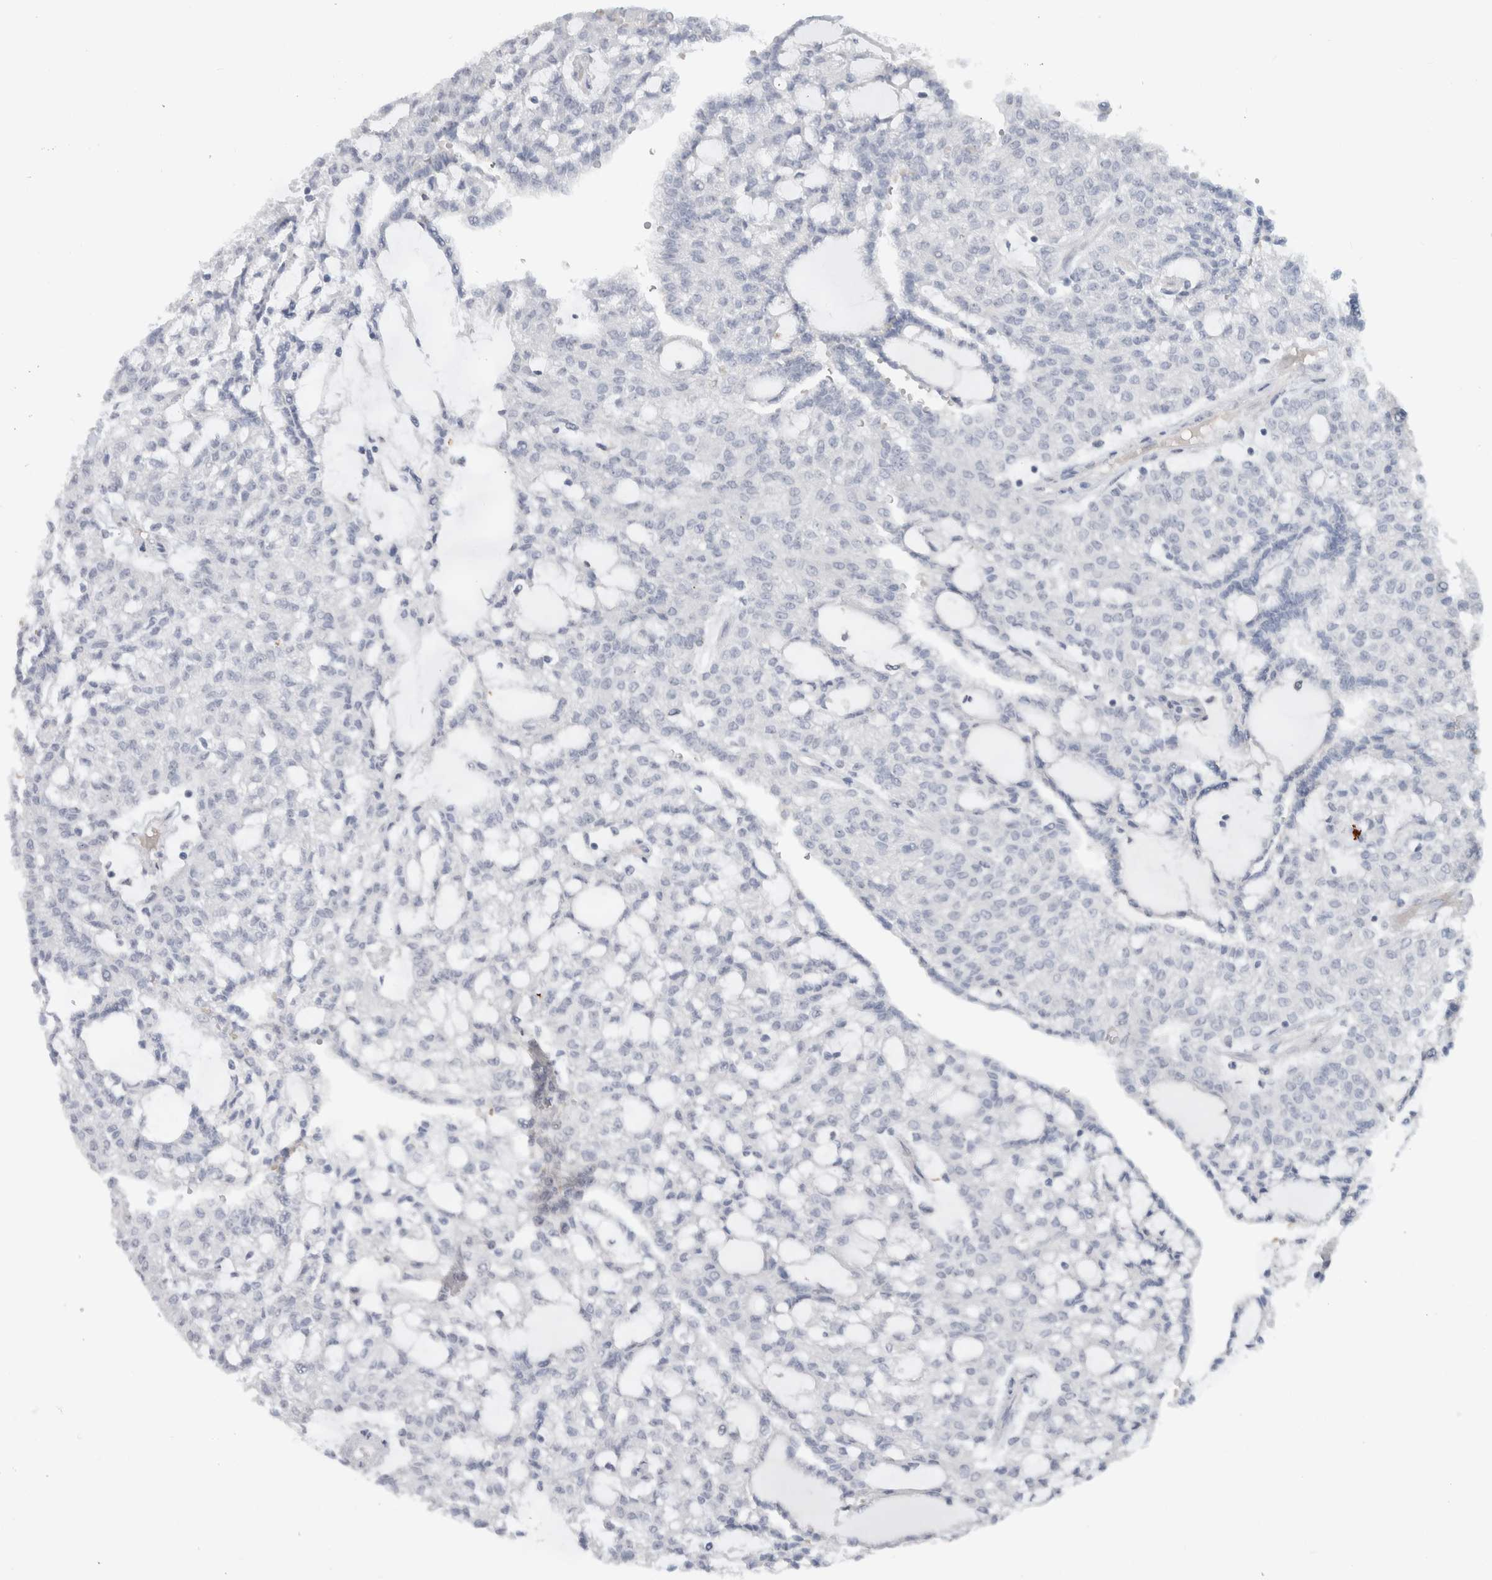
{"staining": {"intensity": "negative", "quantity": "none", "location": "none"}, "tissue": "renal cancer", "cell_type": "Tumor cells", "image_type": "cancer", "snomed": [{"axis": "morphology", "description": "Adenocarcinoma, NOS"}, {"axis": "topography", "description": "Kidney"}], "caption": "Immunohistochemistry photomicrograph of renal cancer stained for a protein (brown), which reveals no staining in tumor cells.", "gene": "FMR1NB", "patient": {"sex": "male", "age": 63}}